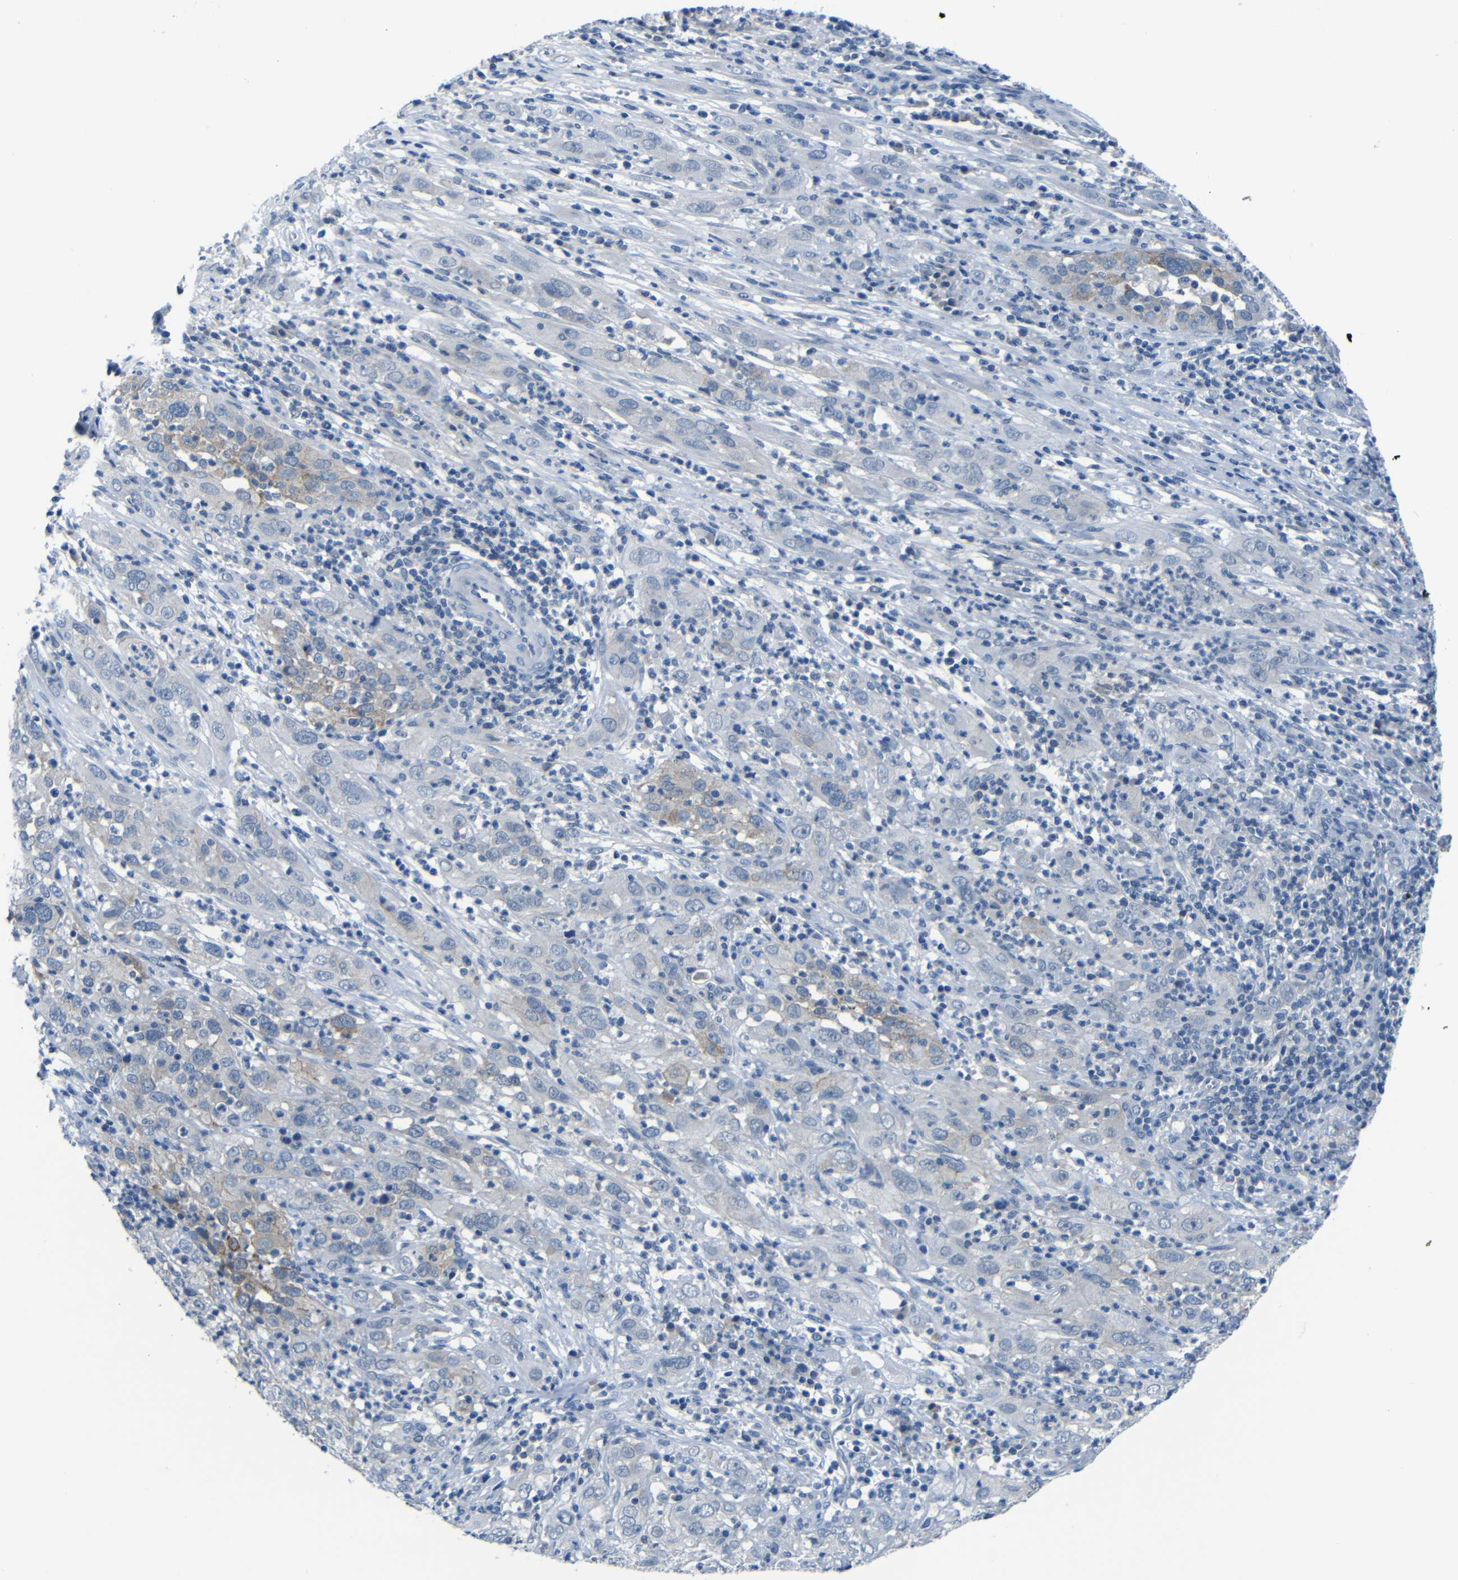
{"staining": {"intensity": "weak", "quantity": "<25%", "location": "cytoplasmic/membranous"}, "tissue": "cervical cancer", "cell_type": "Tumor cells", "image_type": "cancer", "snomed": [{"axis": "morphology", "description": "Squamous cell carcinoma, NOS"}, {"axis": "topography", "description": "Cervix"}], "caption": "Tumor cells are negative for brown protein staining in cervical cancer.", "gene": "ANK3", "patient": {"sex": "female", "age": 32}}